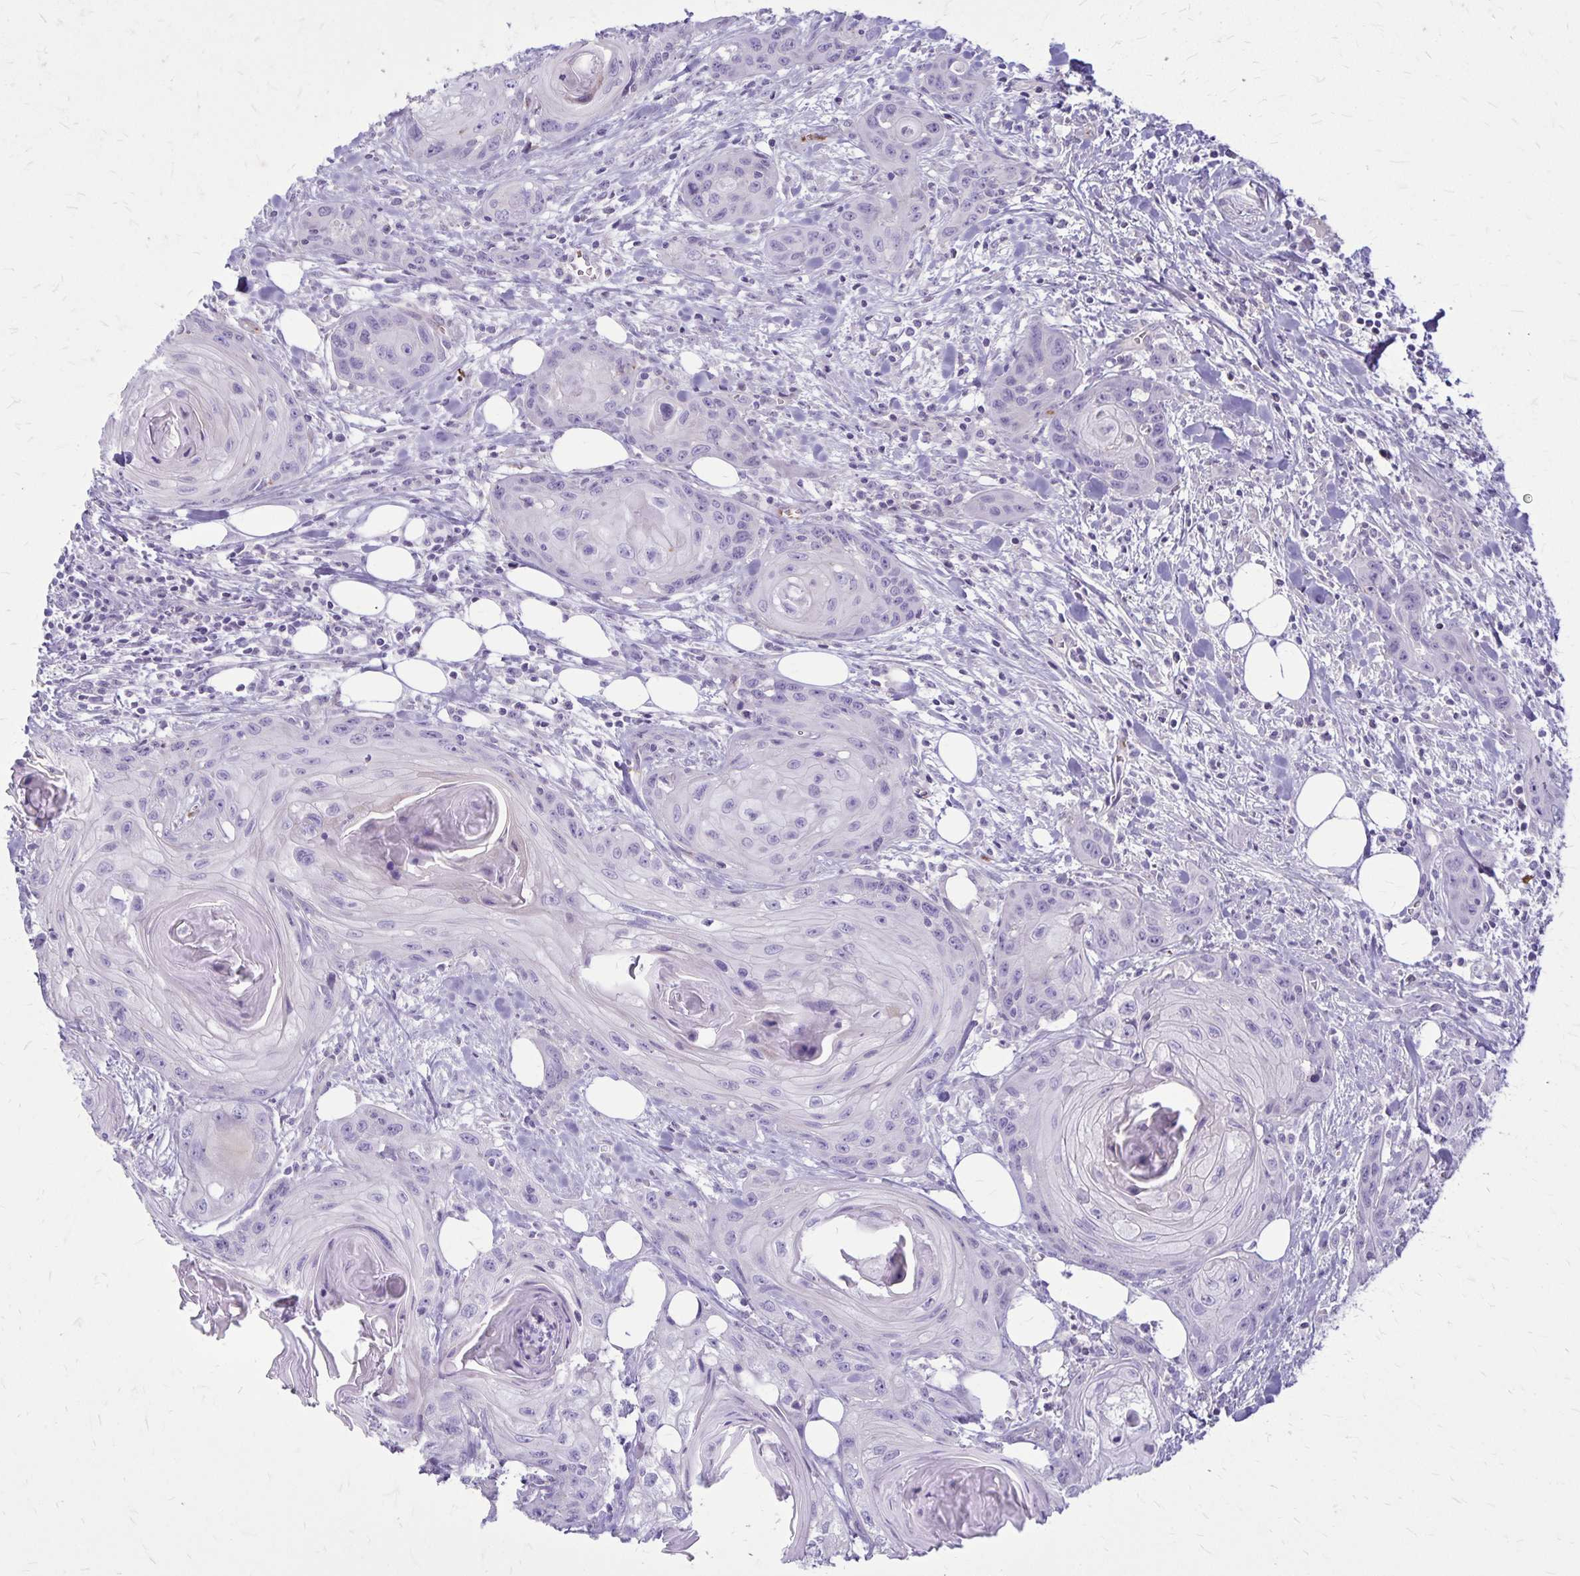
{"staining": {"intensity": "negative", "quantity": "none", "location": "none"}, "tissue": "head and neck cancer", "cell_type": "Tumor cells", "image_type": "cancer", "snomed": [{"axis": "morphology", "description": "Squamous cell carcinoma, NOS"}, {"axis": "topography", "description": "Oral tissue"}, {"axis": "topography", "description": "Head-Neck"}], "caption": "The immunohistochemistry (IHC) image has no significant positivity in tumor cells of head and neck cancer tissue.", "gene": "GP9", "patient": {"sex": "male", "age": 58}}